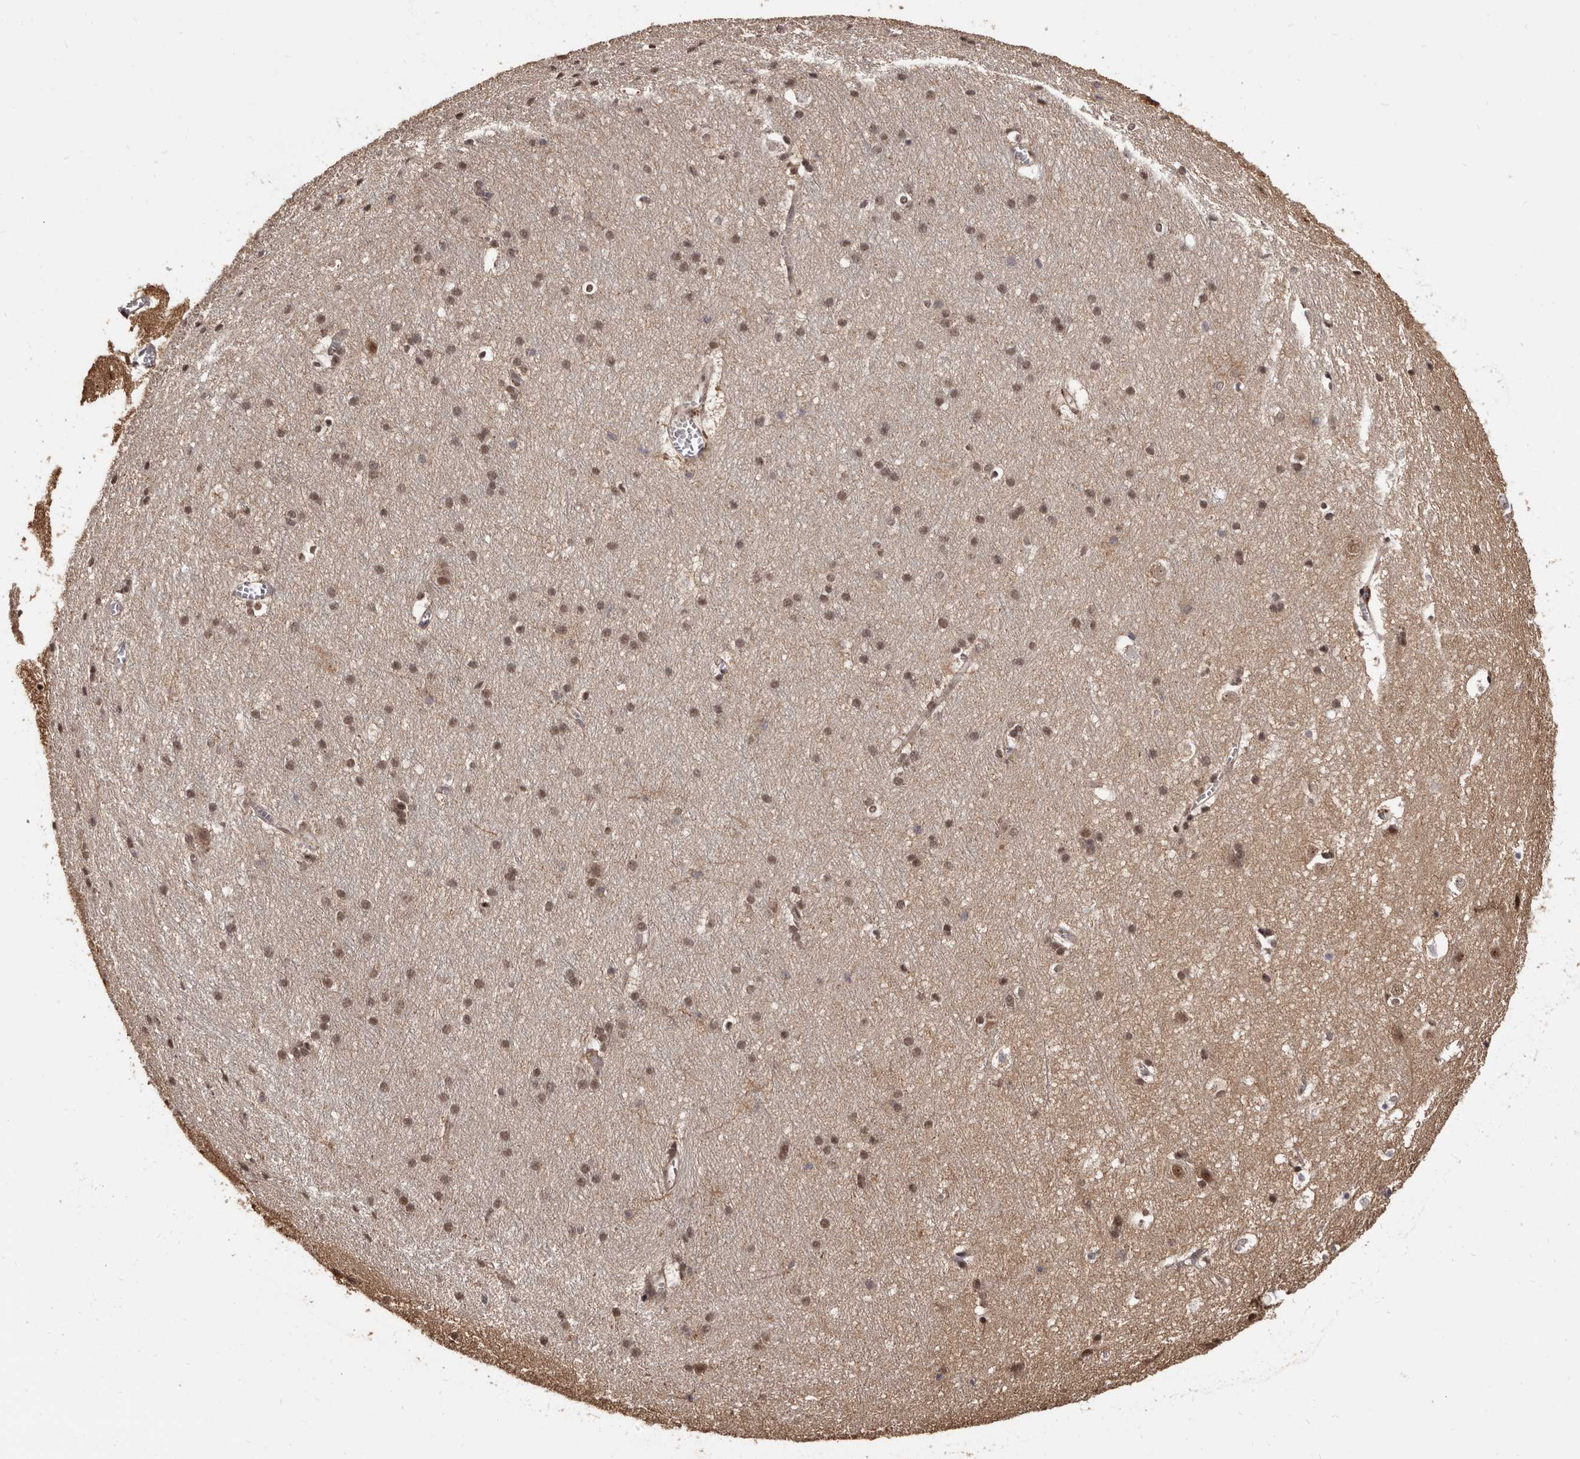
{"staining": {"intensity": "weak", "quantity": ">75%", "location": "cytoplasmic/membranous,nuclear"}, "tissue": "cerebral cortex", "cell_type": "Endothelial cells", "image_type": "normal", "snomed": [{"axis": "morphology", "description": "Normal tissue, NOS"}, {"axis": "topography", "description": "Cerebral cortex"}], "caption": "Weak cytoplasmic/membranous,nuclear staining is appreciated in about >75% of endothelial cells in unremarkable cerebral cortex. Nuclei are stained in blue.", "gene": "TBC1D22B", "patient": {"sex": "male", "age": 54}}